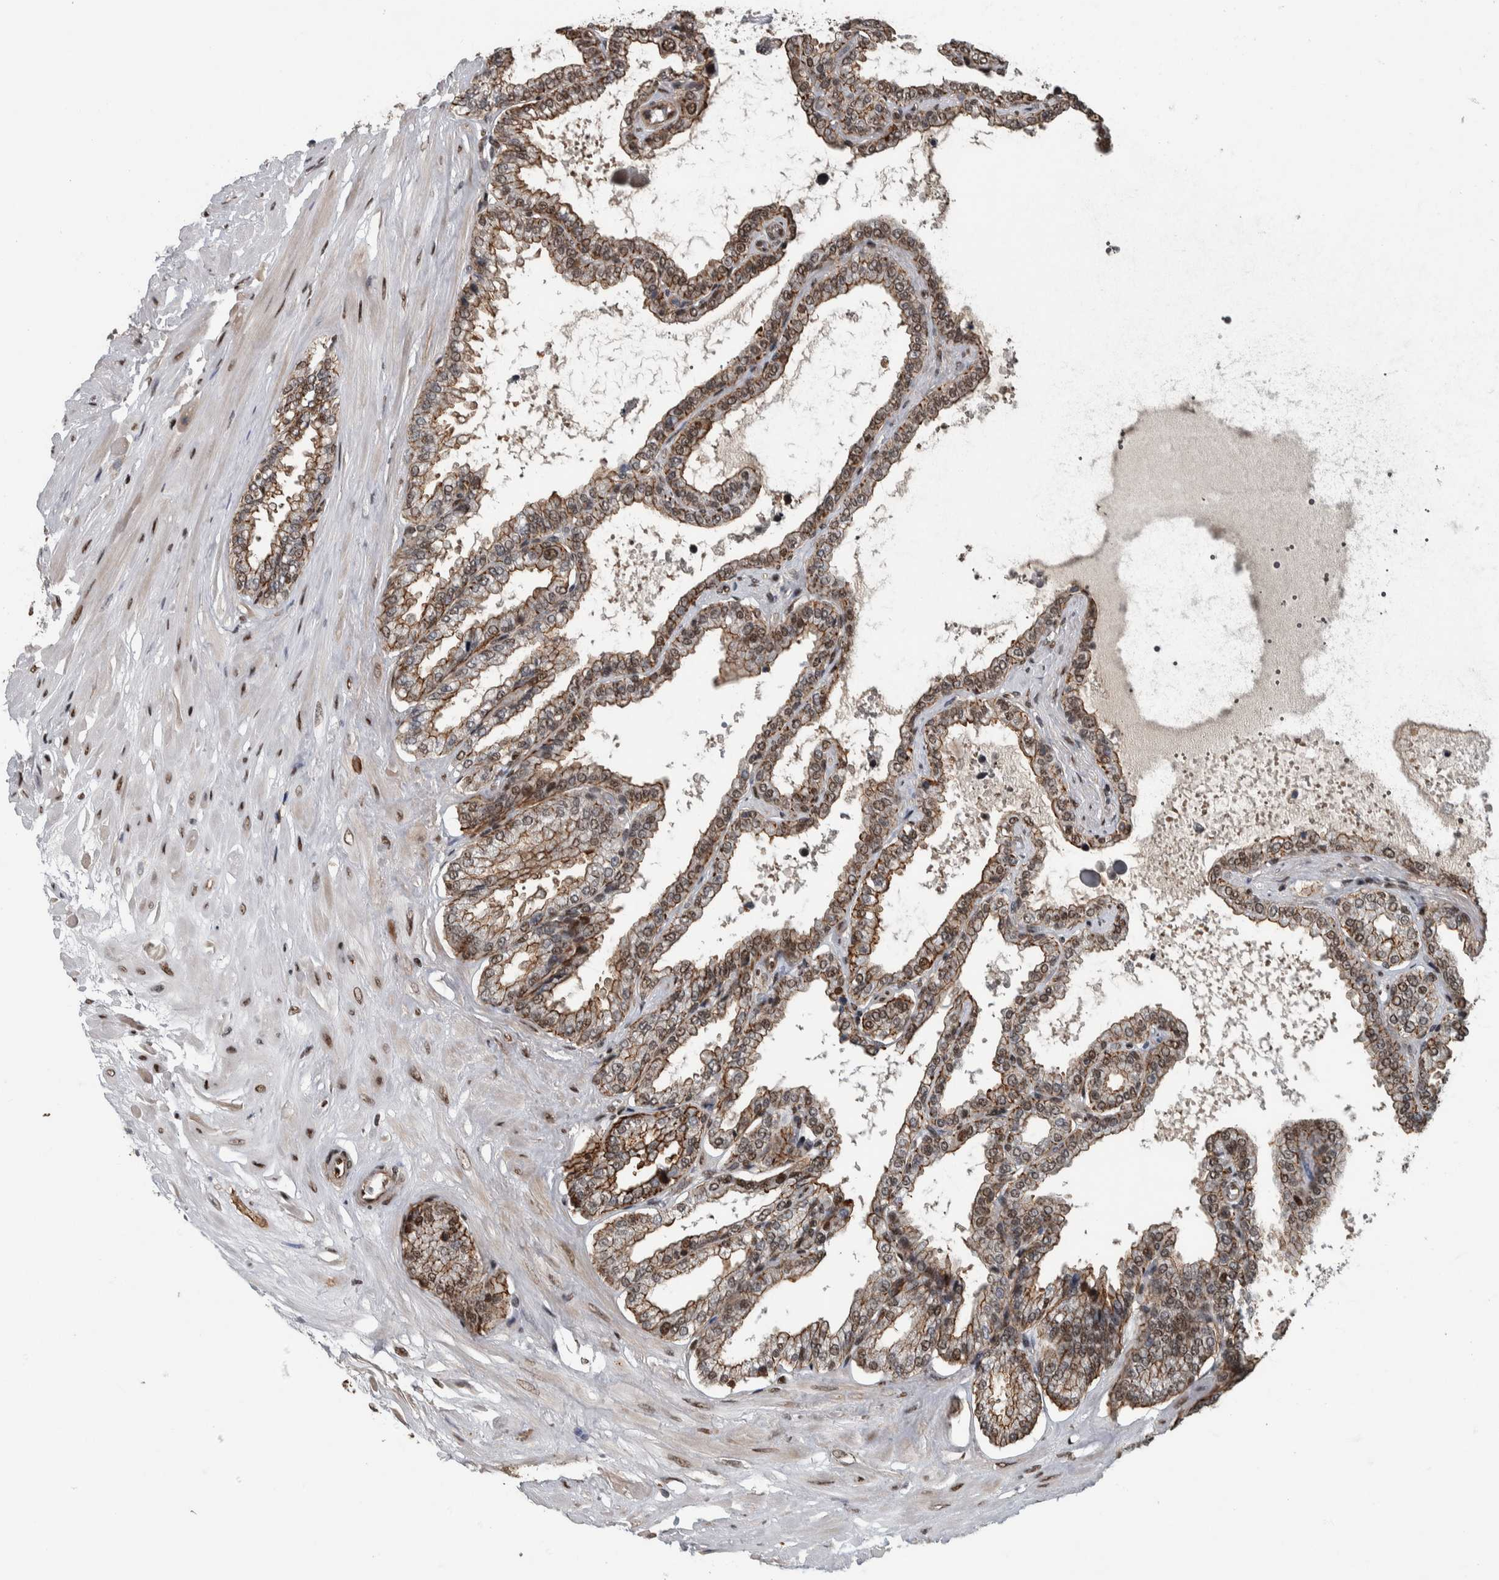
{"staining": {"intensity": "moderate", "quantity": ">75%", "location": "cytoplasmic/membranous,nuclear"}, "tissue": "seminal vesicle", "cell_type": "Glandular cells", "image_type": "normal", "snomed": [{"axis": "morphology", "description": "Normal tissue, NOS"}, {"axis": "topography", "description": "Seminal veicle"}], "caption": "Glandular cells demonstrate medium levels of moderate cytoplasmic/membranous,nuclear positivity in approximately >75% of cells in benign human seminal vesicle.", "gene": "FAM135B", "patient": {"sex": "male", "age": 46}}